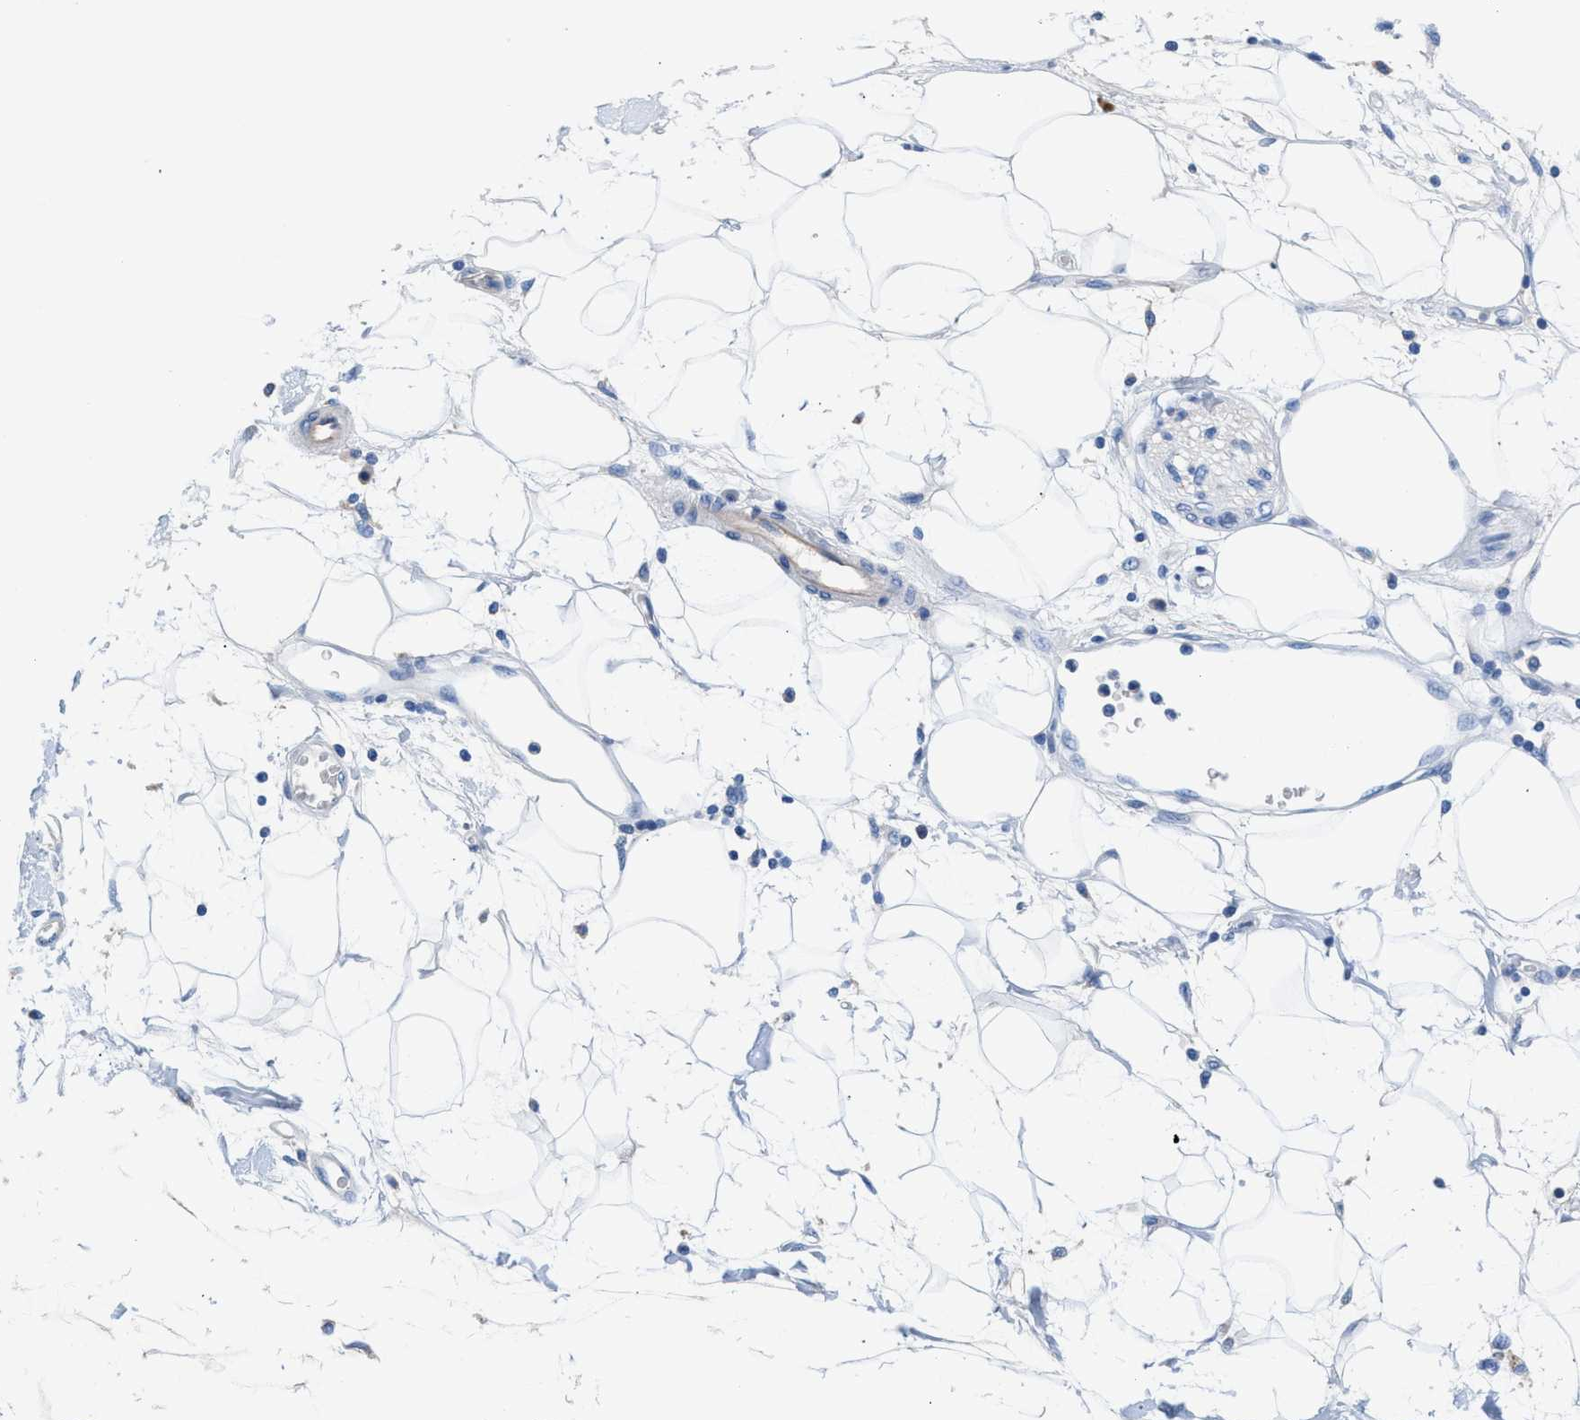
{"staining": {"intensity": "negative", "quantity": "none", "location": "none"}, "tissue": "adipose tissue", "cell_type": "Adipocytes", "image_type": "normal", "snomed": [{"axis": "morphology", "description": "Normal tissue, NOS"}, {"axis": "morphology", "description": "Adenocarcinoma, NOS"}, {"axis": "topography", "description": "Duodenum"}, {"axis": "topography", "description": "Peripheral nerve tissue"}], "caption": "This is a image of immunohistochemistry (IHC) staining of unremarkable adipose tissue, which shows no expression in adipocytes. (DAB (3,3'-diaminobenzidine) IHC, high magnification).", "gene": "SLFN13", "patient": {"sex": "female", "age": 60}}